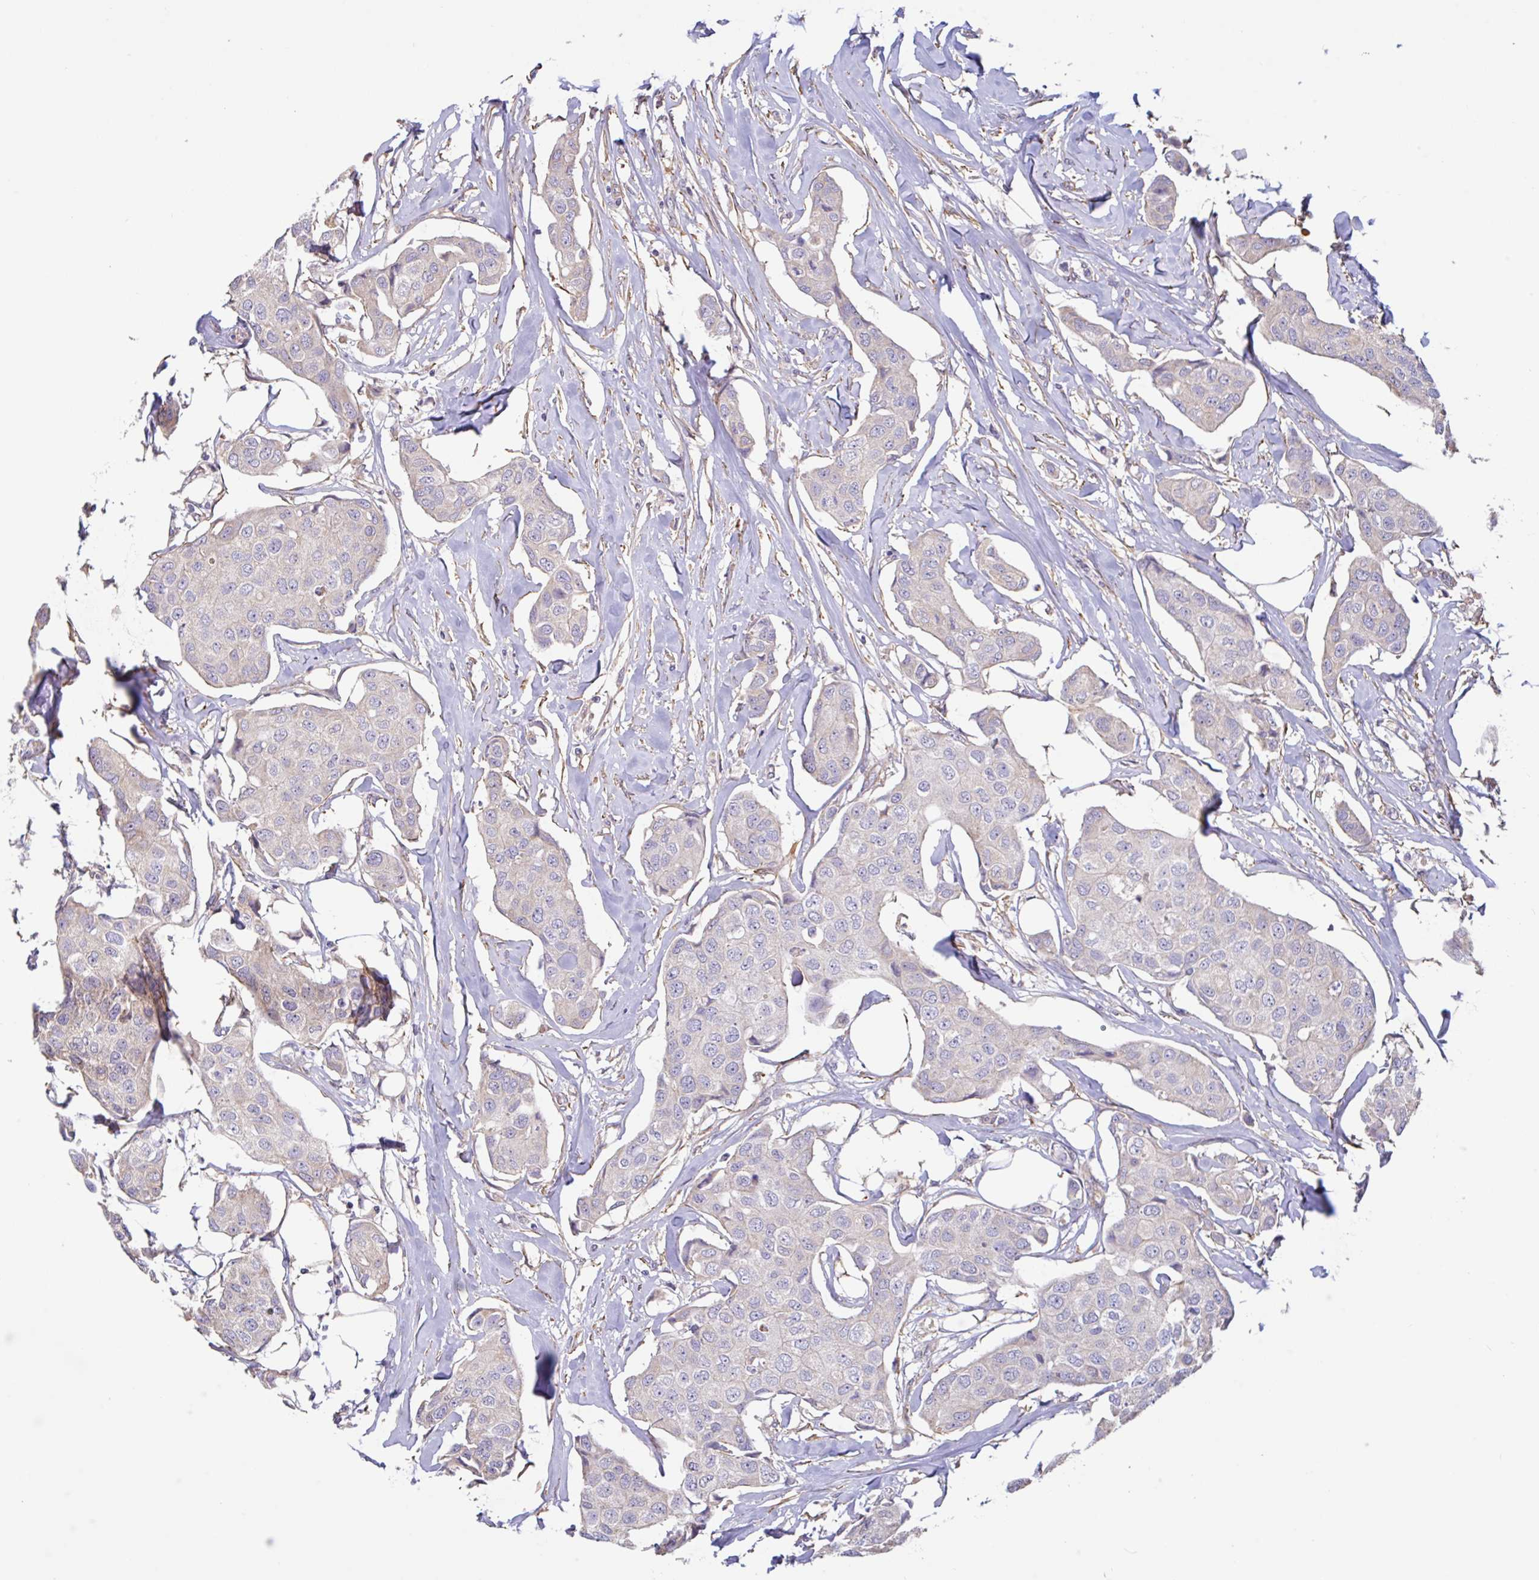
{"staining": {"intensity": "weak", "quantity": "<25%", "location": "cytoplasmic/membranous"}, "tissue": "breast cancer", "cell_type": "Tumor cells", "image_type": "cancer", "snomed": [{"axis": "morphology", "description": "Duct carcinoma"}, {"axis": "topography", "description": "Breast"}, {"axis": "topography", "description": "Lymph node"}], "caption": "IHC micrograph of neoplastic tissue: human intraductal carcinoma (breast) stained with DAB demonstrates no significant protein staining in tumor cells. The staining was performed using DAB to visualize the protein expression in brown, while the nuclei were stained in blue with hematoxylin (Magnification: 20x).", "gene": "PLCD4", "patient": {"sex": "female", "age": 80}}